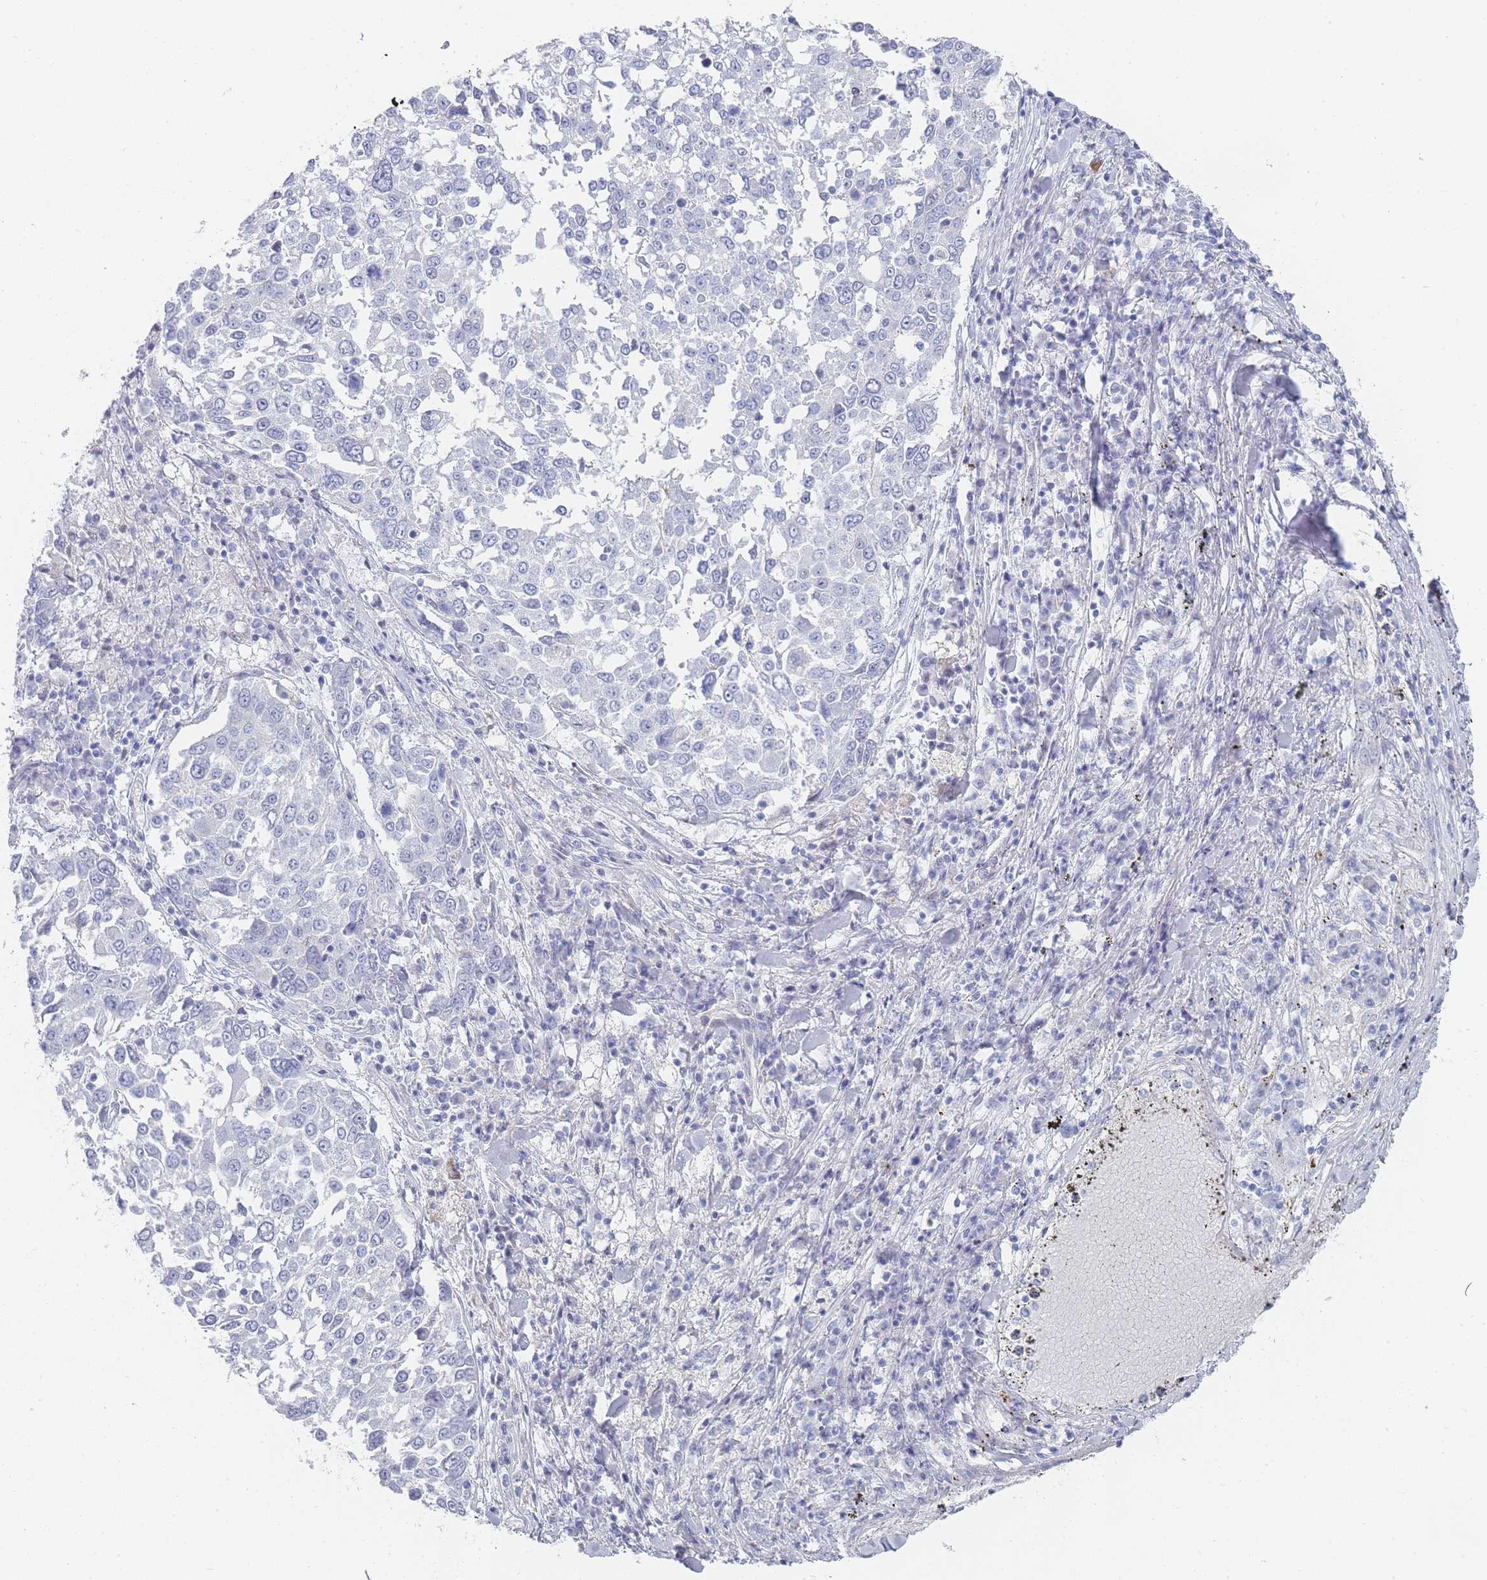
{"staining": {"intensity": "negative", "quantity": "none", "location": "none"}, "tissue": "lung cancer", "cell_type": "Tumor cells", "image_type": "cancer", "snomed": [{"axis": "morphology", "description": "Squamous cell carcinoma, NOS"}, {"axis": "topography", "description": "Lung"}], "caption": "IHC of human squamous cell carcinoma (lung) exhibits no expression in tumor cells.", "gene": "IMPG1", "patient": {"sex": "male", "age": 65}}